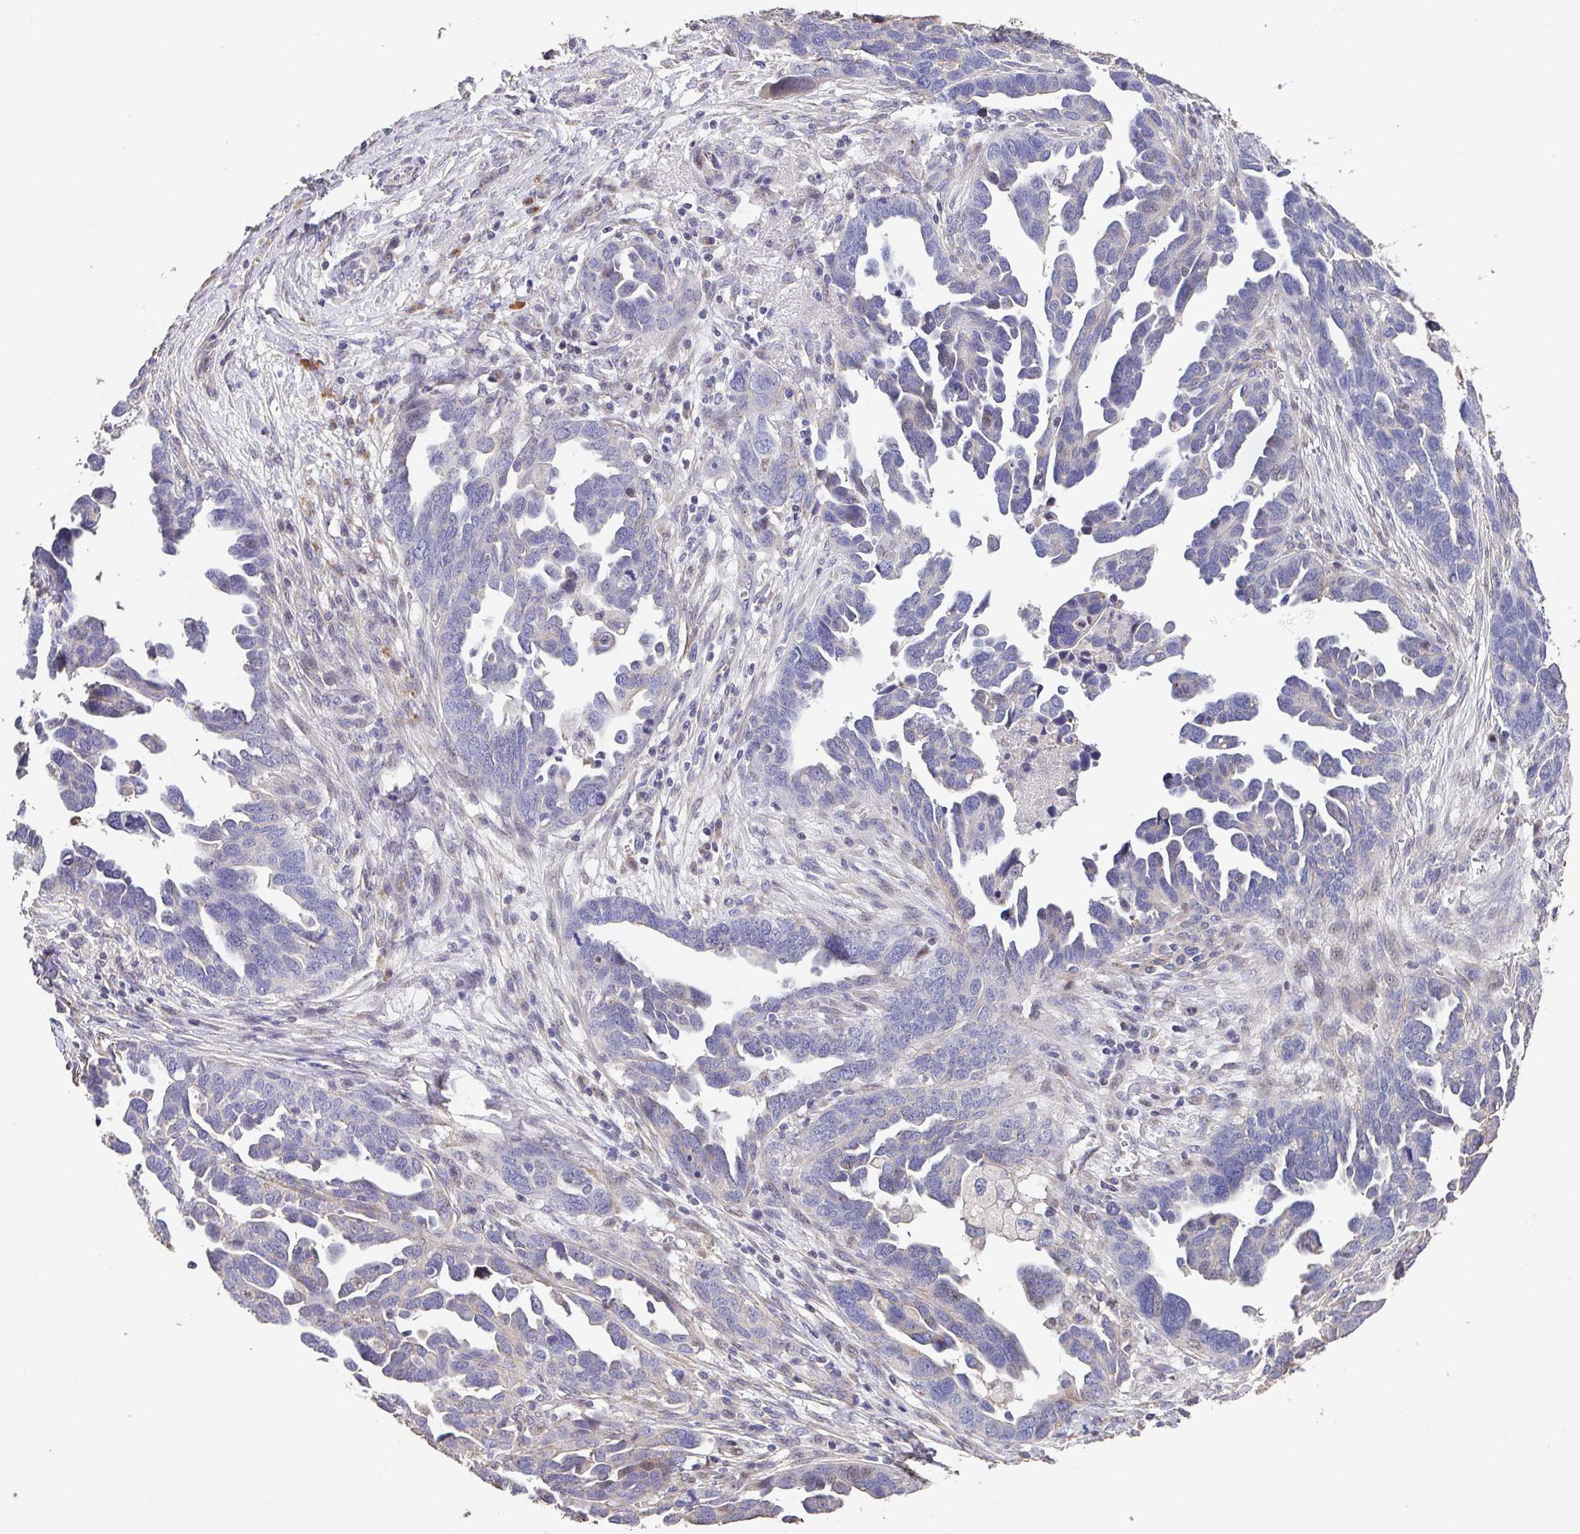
{"staining": {"intensity": "negative", "quantity": "none", "location": "none"}, "tissue": "ovarian cancer", "cell_type": "Tumor cells", "image_type": "cancer", "snomed": [{"axis": "morphology", "description": "Cystadenocarcinoma, serous, NOS"}, {"axis": "topography", "description": "Ovary"}], "caption": "IHC micrograph of human ovarian cancer (serous cystadenocarcinoma) stained for a protein (brown), which displays no expression in tumor cells.", "gene": "RUNDC3B", "patient": {"sex": "female", "age": 54}}